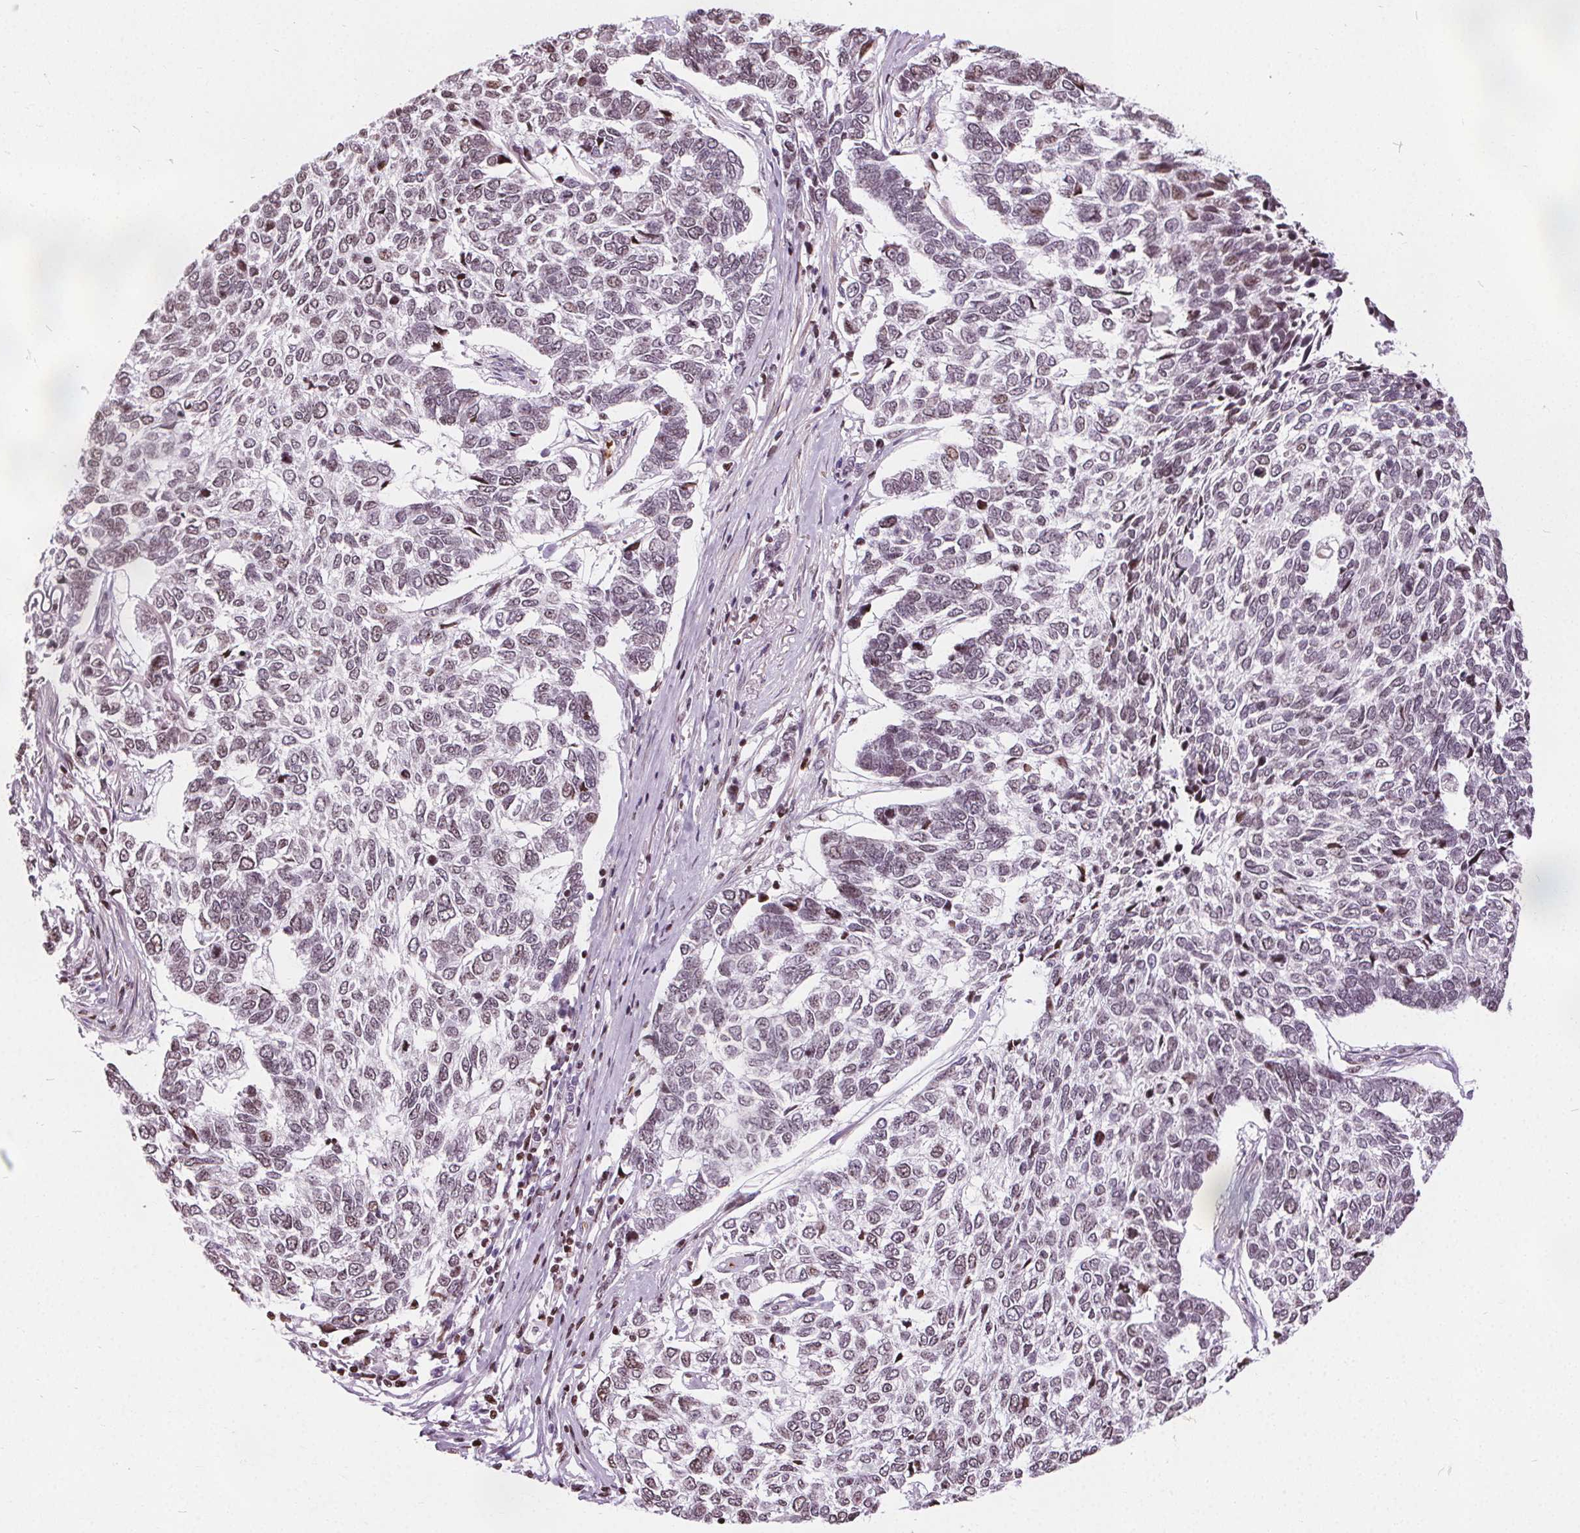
{"staining": {"intensity": "weak", "quantity": "<25%", "location": "nuclear"}, "tissue": "skin cancer", "cell_type": "Tumor cells", "image_type": "cancer", "snomed": [{"axis": "morphology", "description": "Basal cell carcinoma"}, {"axis": "topography", "description": "Skin"}], "caption": "Human skin basal cell carcinoma stained for a protein using immunohistochemistry (IHC) demonstrates no staining in tumor cells.", "gene": "ISLR2", "patient": {"sex": "female", "age": 65}}